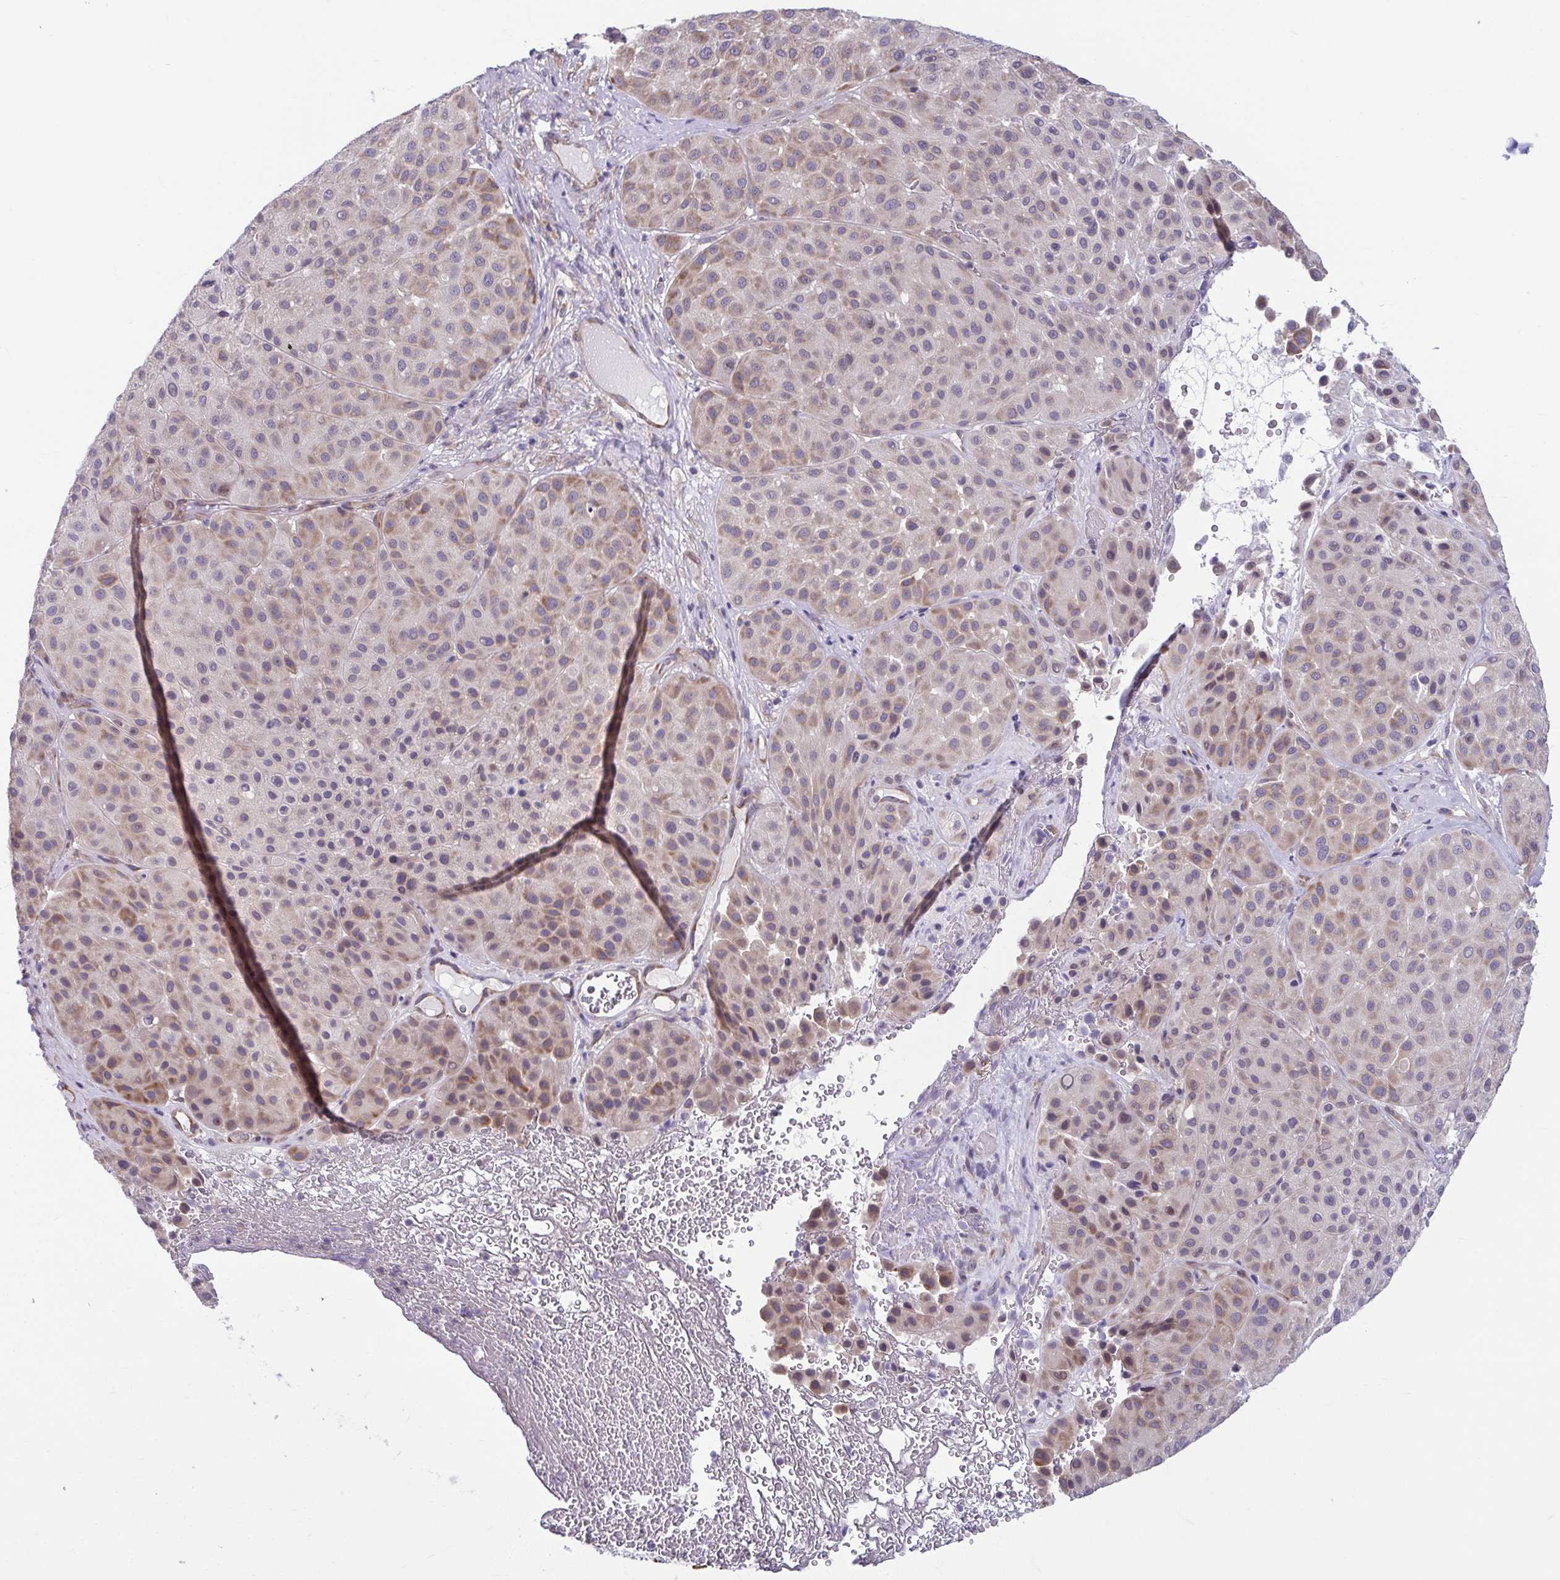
{"staining": {"intensity": "weak", "quantity": "25%-75%", "location": "cytoplasmic/membranous"}, "tissue": "melanoma", "cell_type": "Tumor cells", "image_type": "cancer", "snomed": [{"axis": "morphology", "description": "Malignant melanoma, Metastatic site"}, {"axis": "topography", "description": "Smooth muscle"}], "caption": "Melanoma stained with IHC displays weak cytoplasmic/membranous expression in about 25%-75% of tumor cells.", "gene": "TMEM108", "patient": {"sex": "male", "age": 41}}